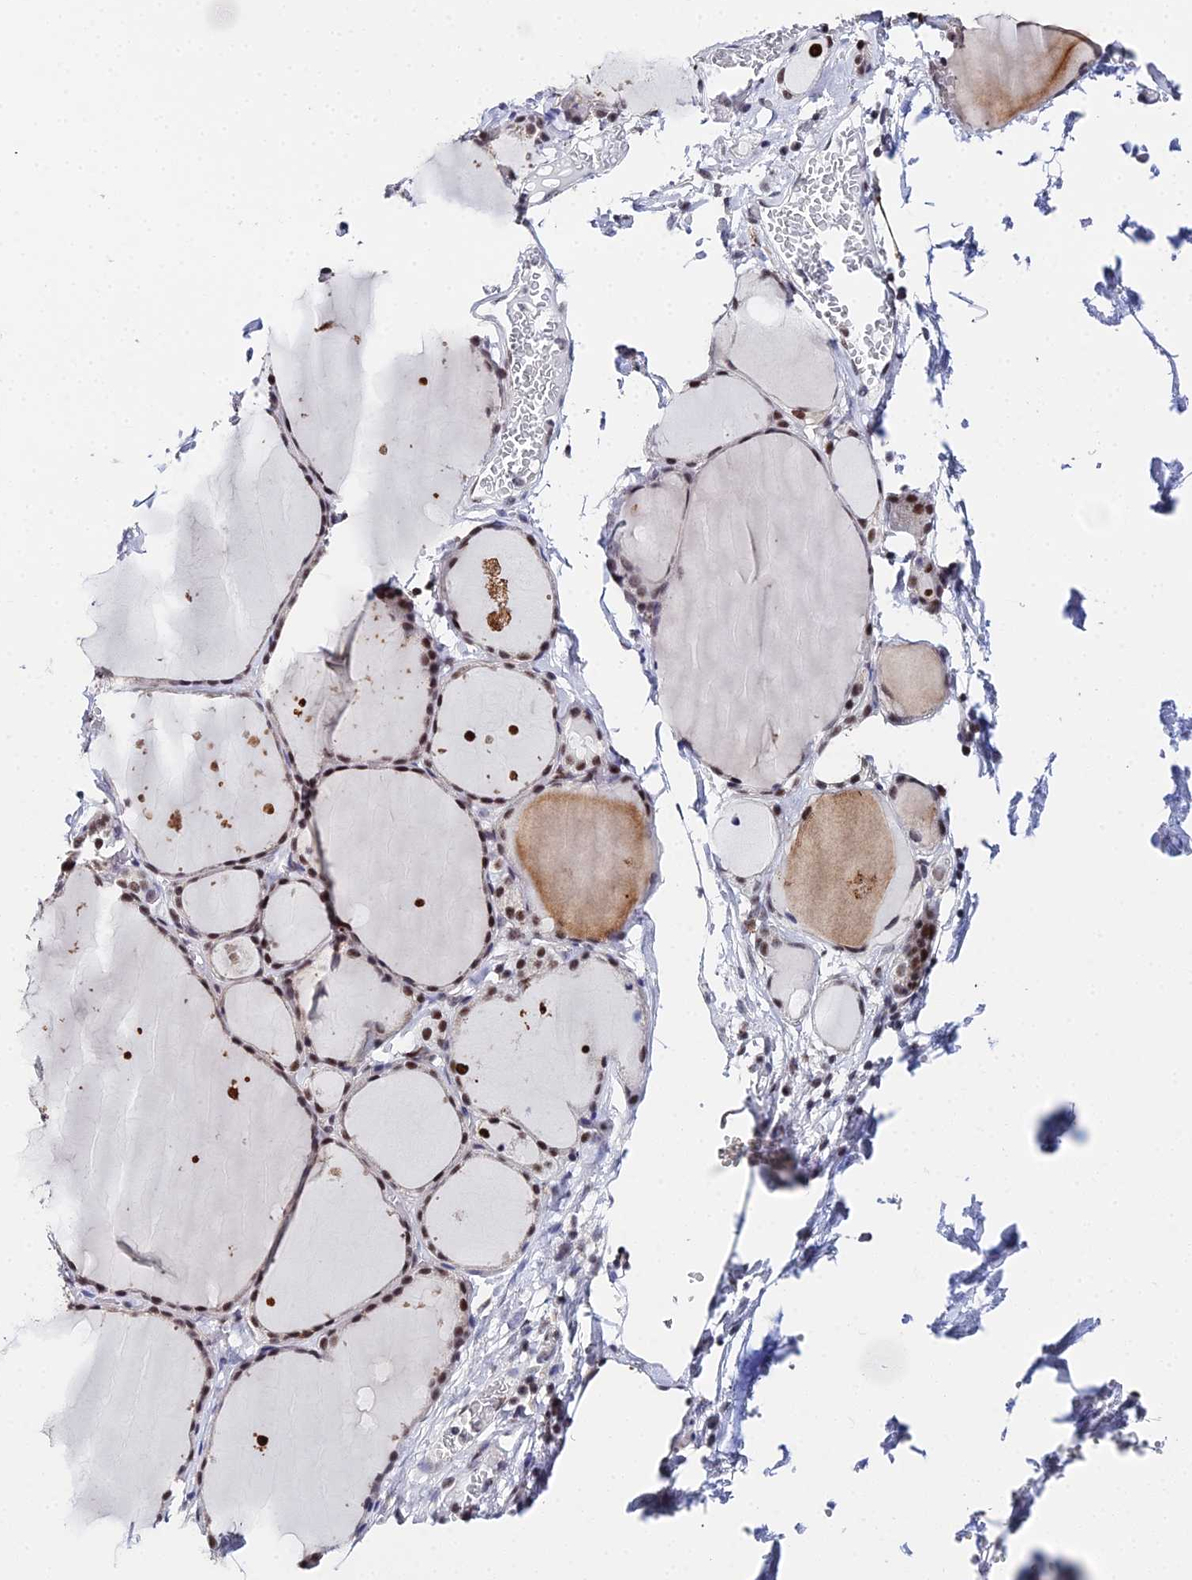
{"staining": {"intensity": "moderate", "quantity": ">75%", "location": "nuclear"}, "tissue": "thyroid gland", "cell_type": "Glandular cells", "image_type": "normal", "snomed": [{"axis": "morphology", "description": "Normal tissue, NOS"}, {"axis": "topography", "description": "Thyroid gland"}], "caption": "An immunohistochemistry micrograph of benign tissue is shown. Protein staining in brown labels moderate nuclear positivity in thyroid gland within glandular cells.", "gene": "MAGOHB", "patient": {"sex": "male", "age": 56}}